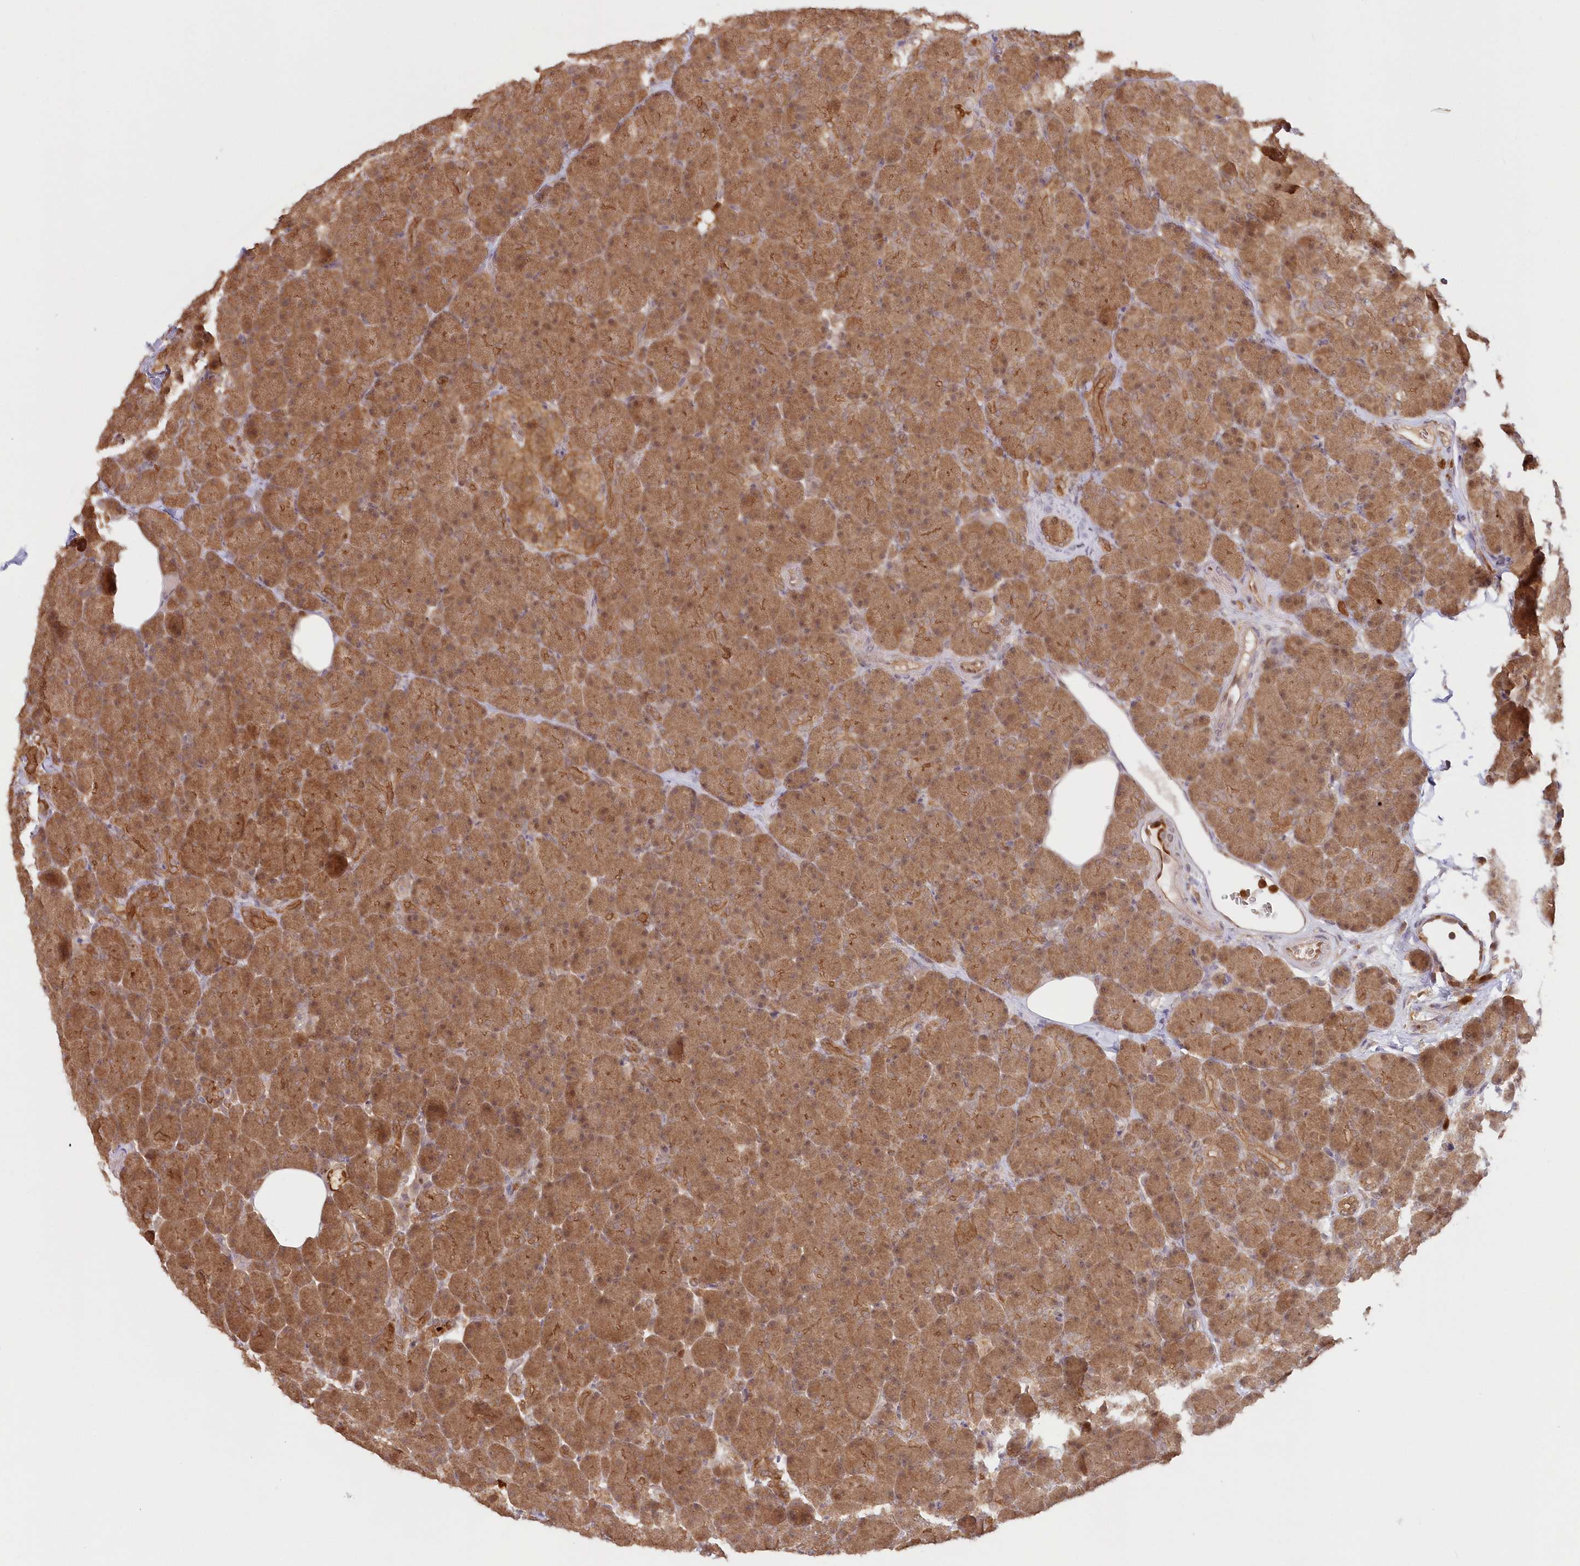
{"staining": {"intensity": "moderate", "quantity": ">75%", "location": "cytoplasmic/membranous,nuclear"}, "tissue": "pancreas", "cell_type": "Exocrine glandular cells", "image_type": "normal", "snomed": [{"axis": "morphology", "description": "Normal tissue, NOS"}, {"axis": "topography", "description": "Pancreas"}], "caption": "Unremarkable pancreas was stained to show a protein in brown. There is medium levels of moderate cytoplasmic/membranous,nuclear positivity in about >75% of exocrine glandular cells.", "gene": "GBE1", "patient": {"sex": "female", "age": 43}}